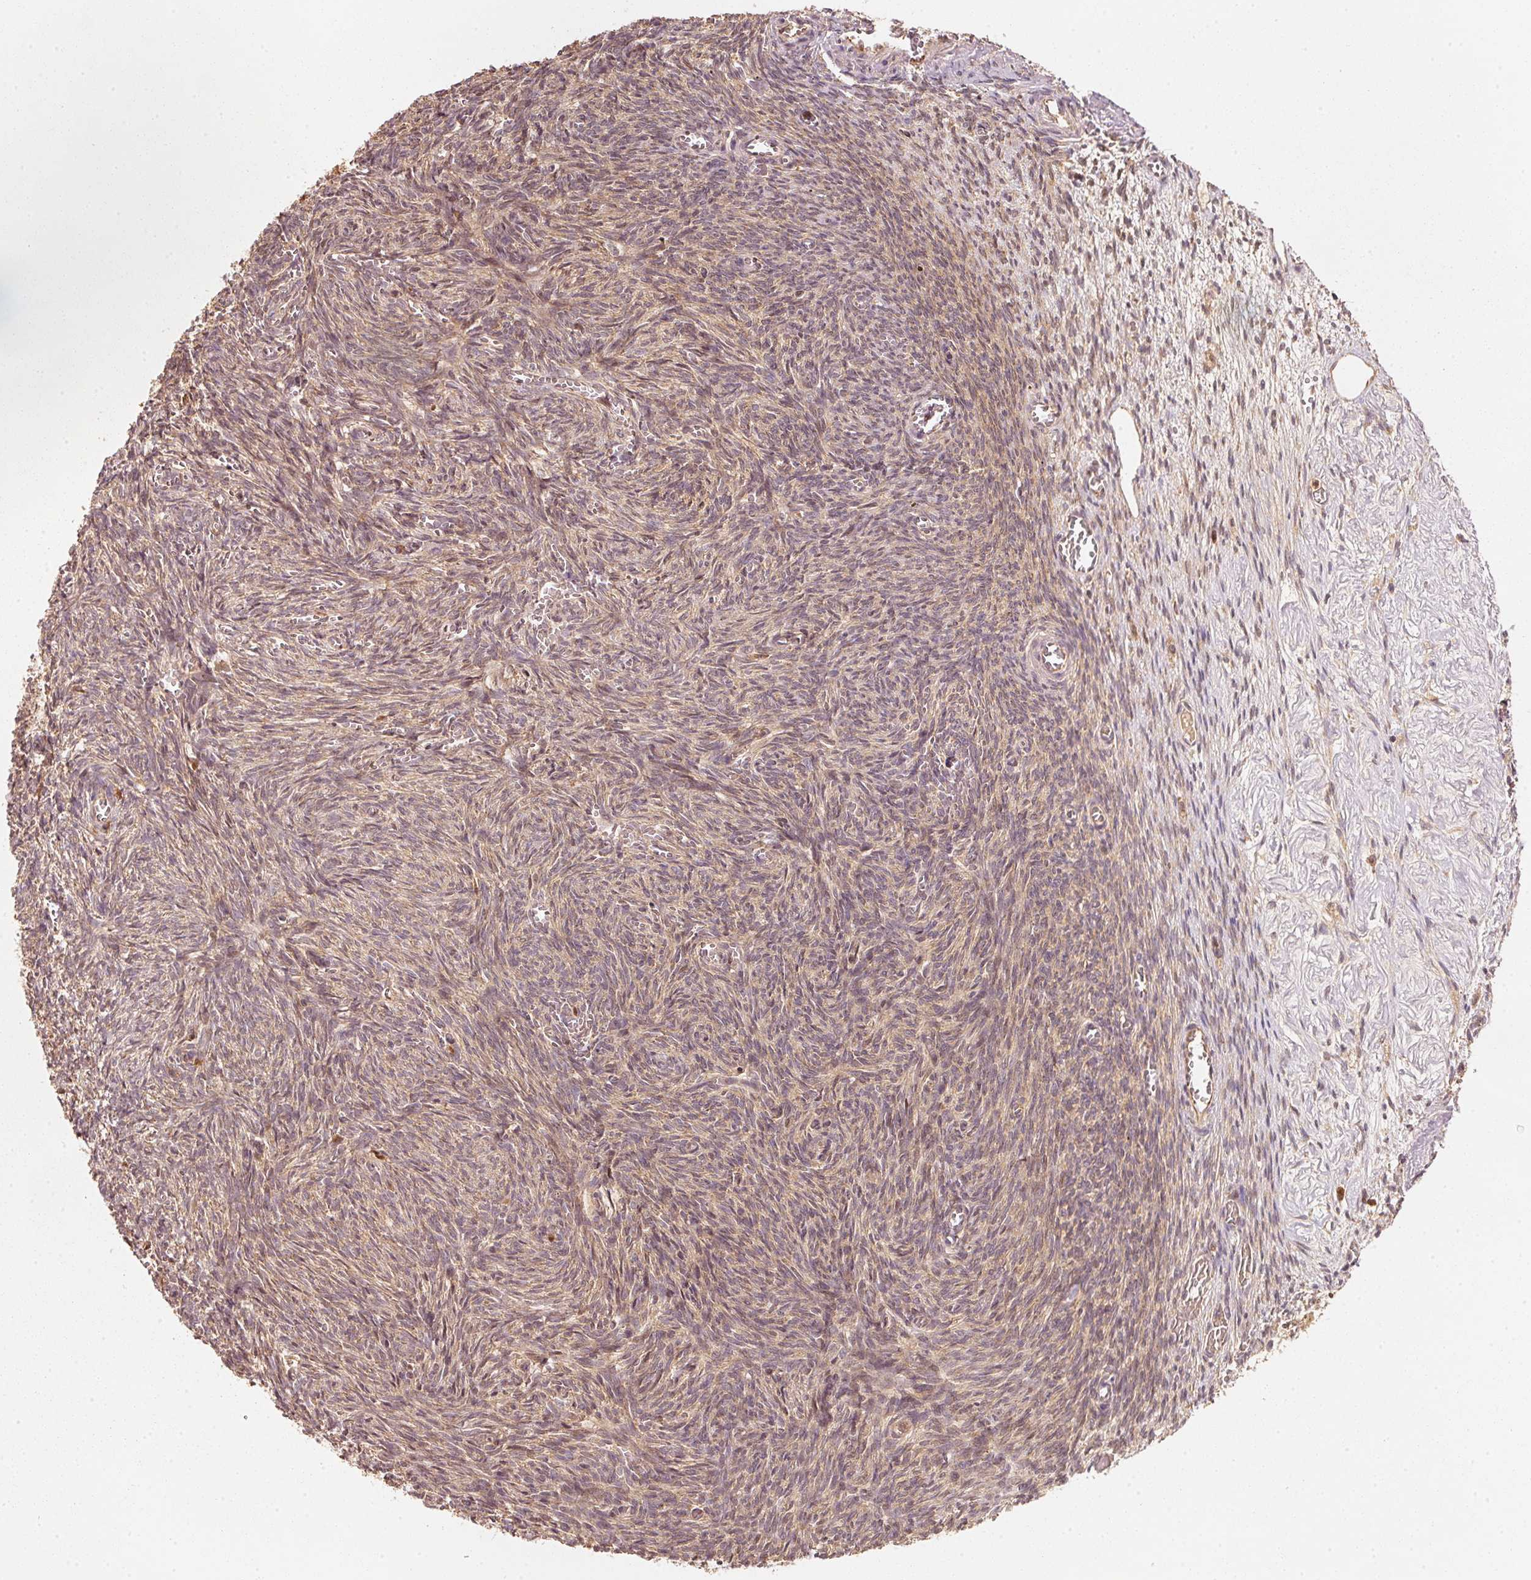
{"staining": {"intensity": "moderate", "quantity": ">75%", "location": "cytoplasmic/membranous"}, "tissue": "ovary", "cell_type": "Follicle cells", "image_type": "normal", "snomed": [{"axis": "morphology", "description": "Normal tissue, NOS"}, {"axis": "topography", "description": "Ovary"}], "caption": "Ovary stained with DAB IHC demonstrates medium levels of moderate cytoplasmic/membranous staining in about >75% of follicle cells.", "gene": "RRAS2", "patient": {"sex": "female", "age": 67}}